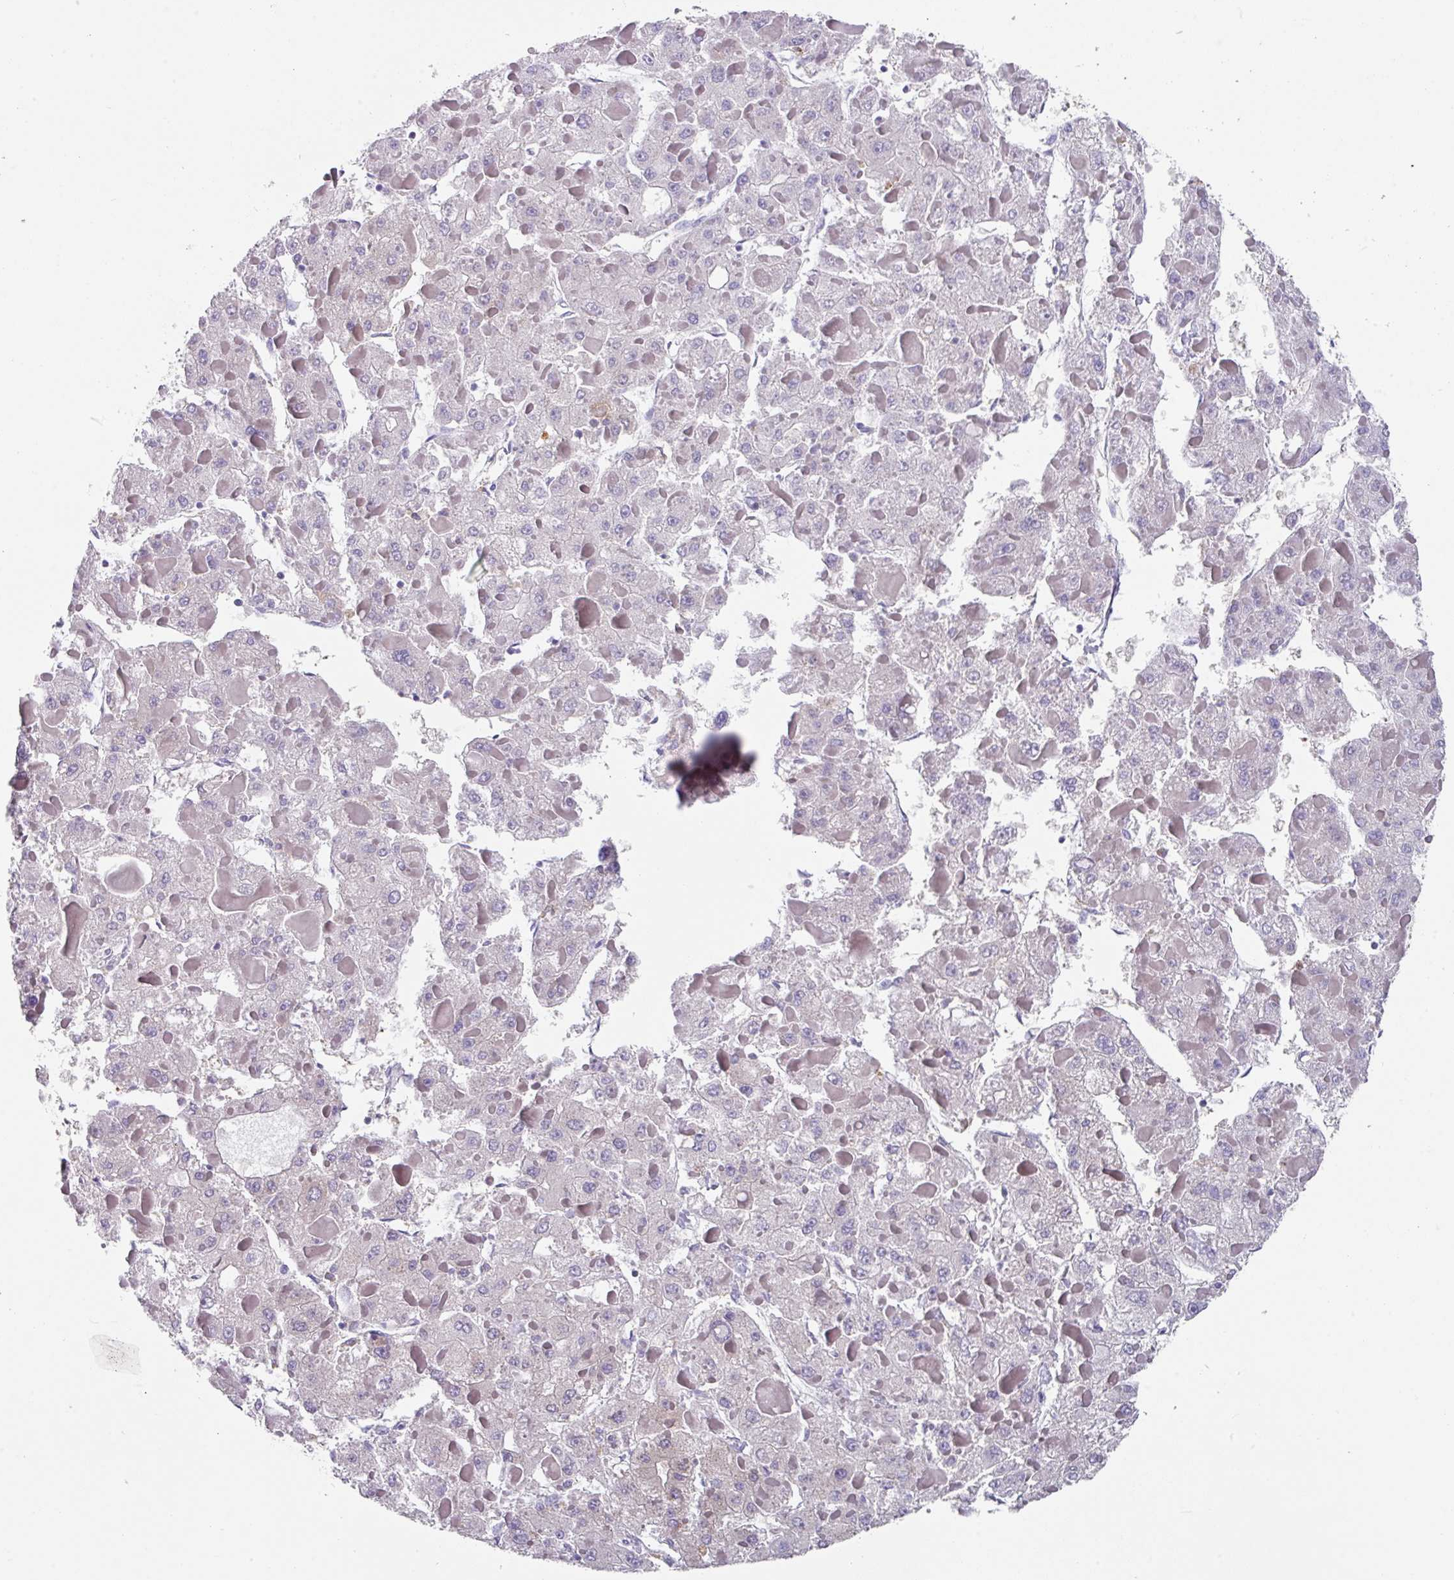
{"staining": {"intensity": "negative", "quantity": "none", "location": "none"}, "tissue": "liver cancer", "cell_type": "Tumor cells", "image_type": "cancer", "snomed": [{"axis": "morphology", "description": "Carcinoma, Hepatocellular, NOS"}, {"axis": "topography", "description": "Liver"}], "caption": "This is a image of IHC staining of liver cancer, which shows no positivity in tumor cells. (DAB (3,3'-diaminobenzidine) IHC with hematoxylin counter stain).", "gene": "EIF4B", "patient": {"sex": "female", "age": 73}}